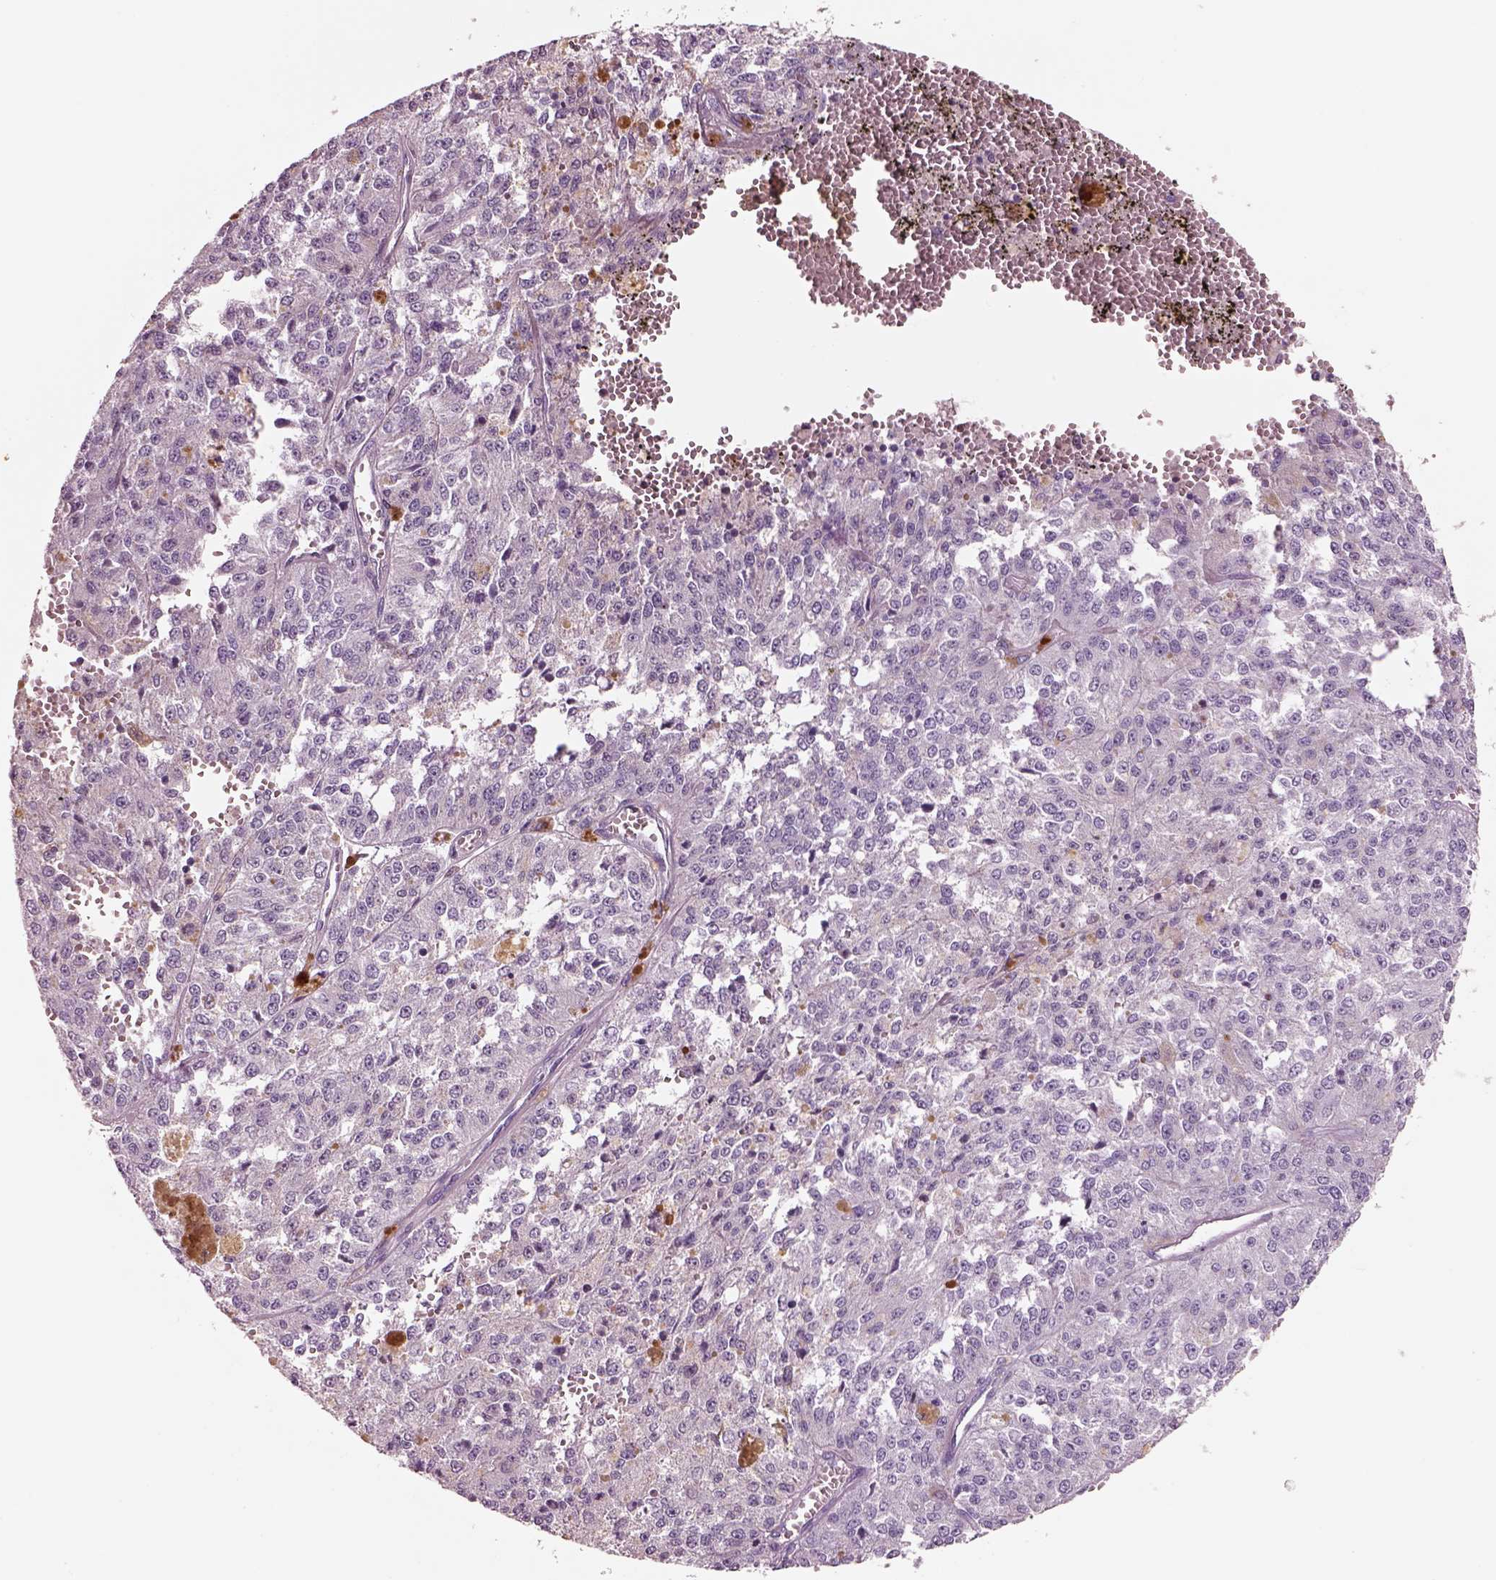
{"staining": {"intensity": "negative", "quantity": "none", "location": "none"}, "tissue": "melanoma", "cell_type": "Tumor cells", "image_type": "cancer", "snomed": [{"axis": "morphology", "description": "Malignant melanoma, Metastatic site"}, {"axis": "topography", "description": "Lymph node"}], "caption": "An immunohistochemistry (IHC) micrograph of malignant melanoma (metastatic site) is shown. There is no staining in tumor cells of malignant melanoma (metastatic site). (DAB IHC visualized using brightfield microscopy, high magnification).", "gene": "IGLL1", "patient": {"sex": "female", "age": 64}}